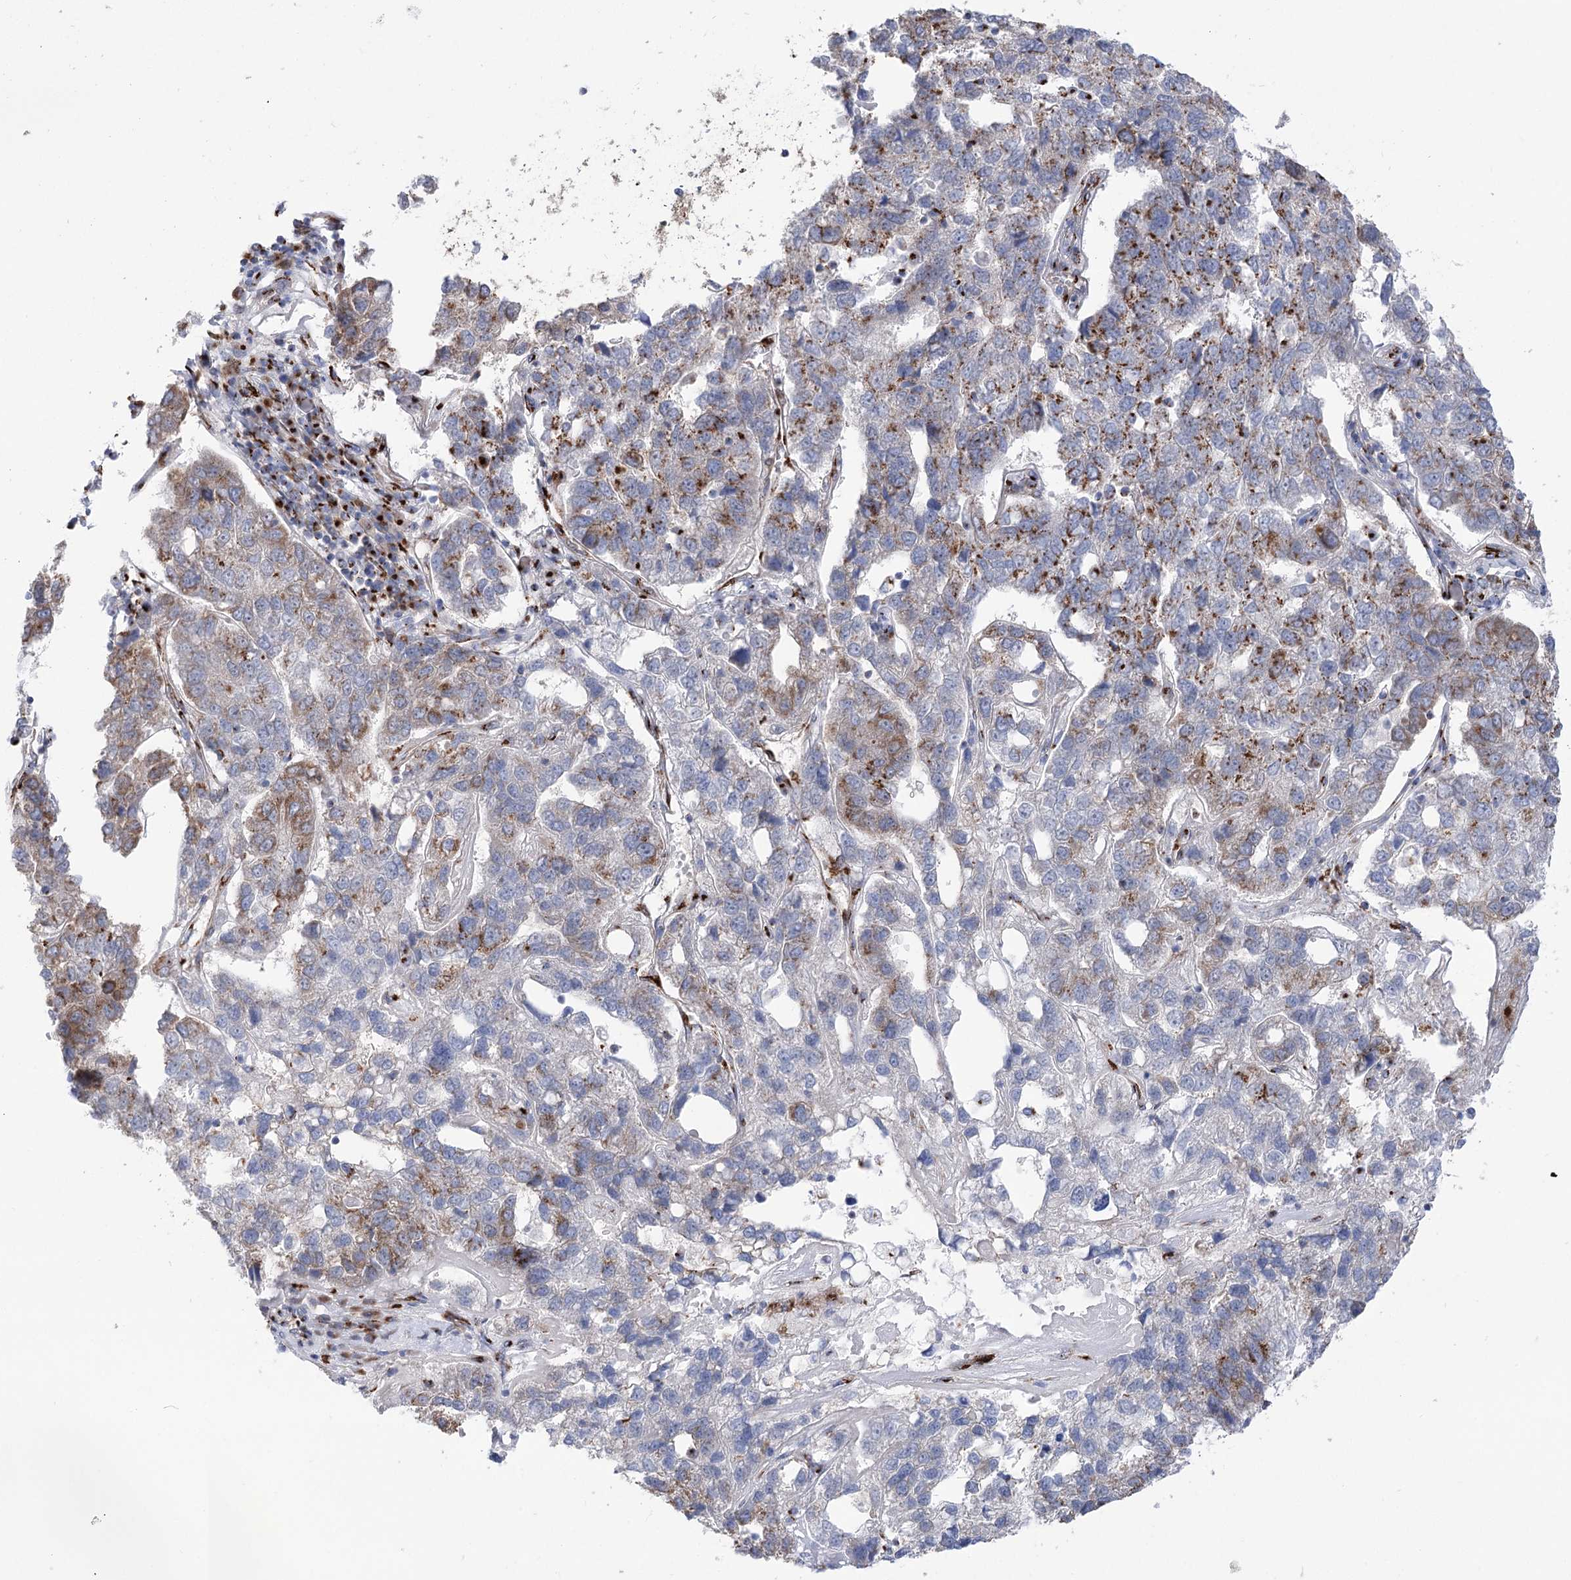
{"staining": {"intensity": "moderate", "quantity": "25%-75%", "location": "cytoplasmic/membranous"}, "tissue": "pancreatic cancer", "cell_type": "Tumor cells", "image_type": "cancer", "snomed": [{"axis": "morphology", "description": "Adenocarcinoma, NOS"}, {"axis": "topography", "description": "Pancreas"}], "caption": "High-power microscopy captured an immunohistochemistry histopathology image of adenocarcinoma (pancreatic), revealing moderate cytoplasmic/membranous expression in approximately 25%-75% of tumor cells. (Brightfield microscopy of DAB IHC at high magnification).", "gene": "TMEM165", "patient": {"sex": "female", "age": 61}}